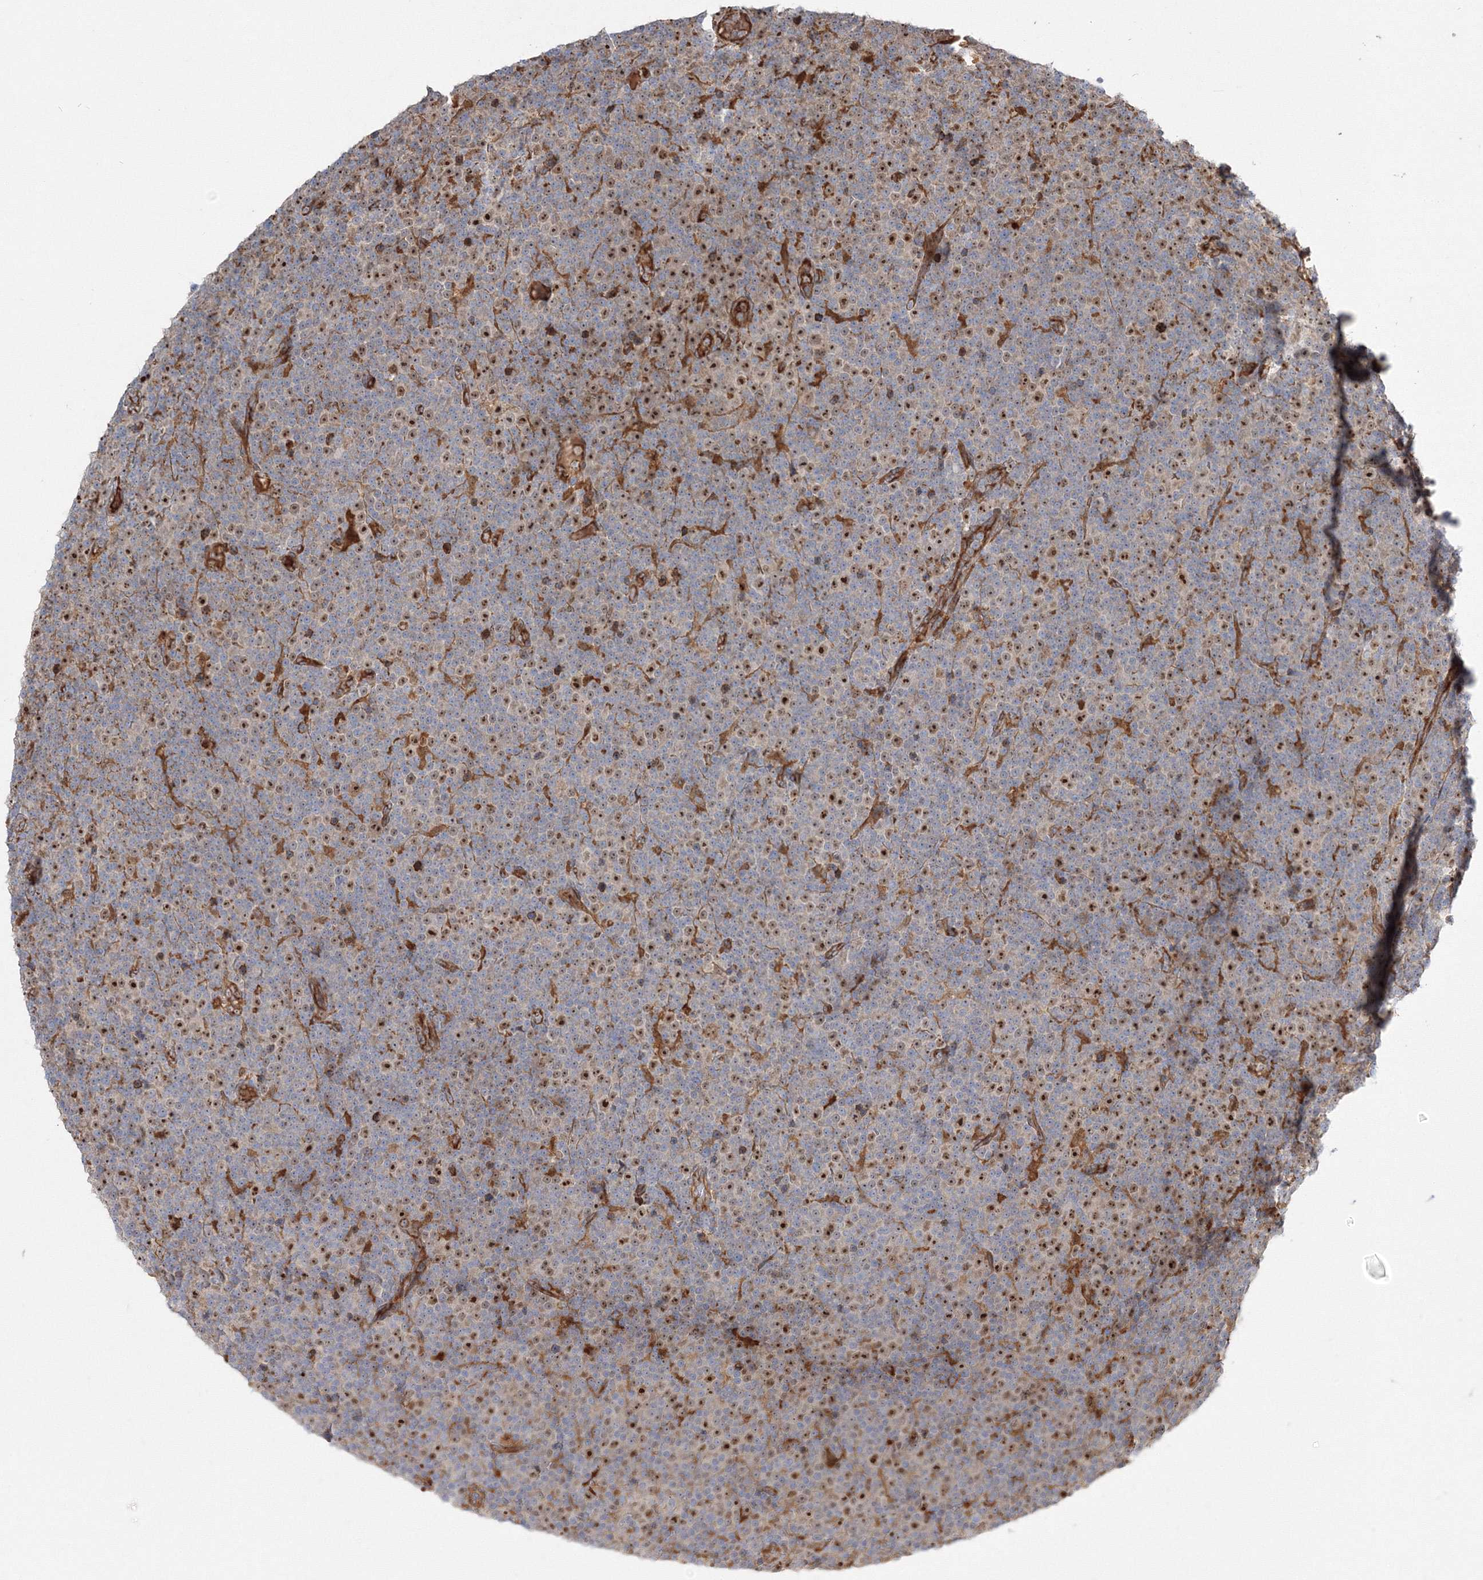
{"staining": {"intensity": "moderate", "quantity": ">75%", "location": "nuclear"}, "tissue": "lymphoma", "cell_type": "Tumor cells", "image_type": "cancer", "snomed": [{"axis": "morphology", "description": "Malignant lymphoma, non-Hodgkin's type, Low grade"}, {"axis": "topography", "description": "Lymph node"}], "caption": "Protein staining exhibits moderate nuclear staining in about >75% of tumor cells in low-grade malignant lymphoma, non-Hodgkin's type.", "gene": "NPM3", "patient": {"sex": "female", "age": 67}}